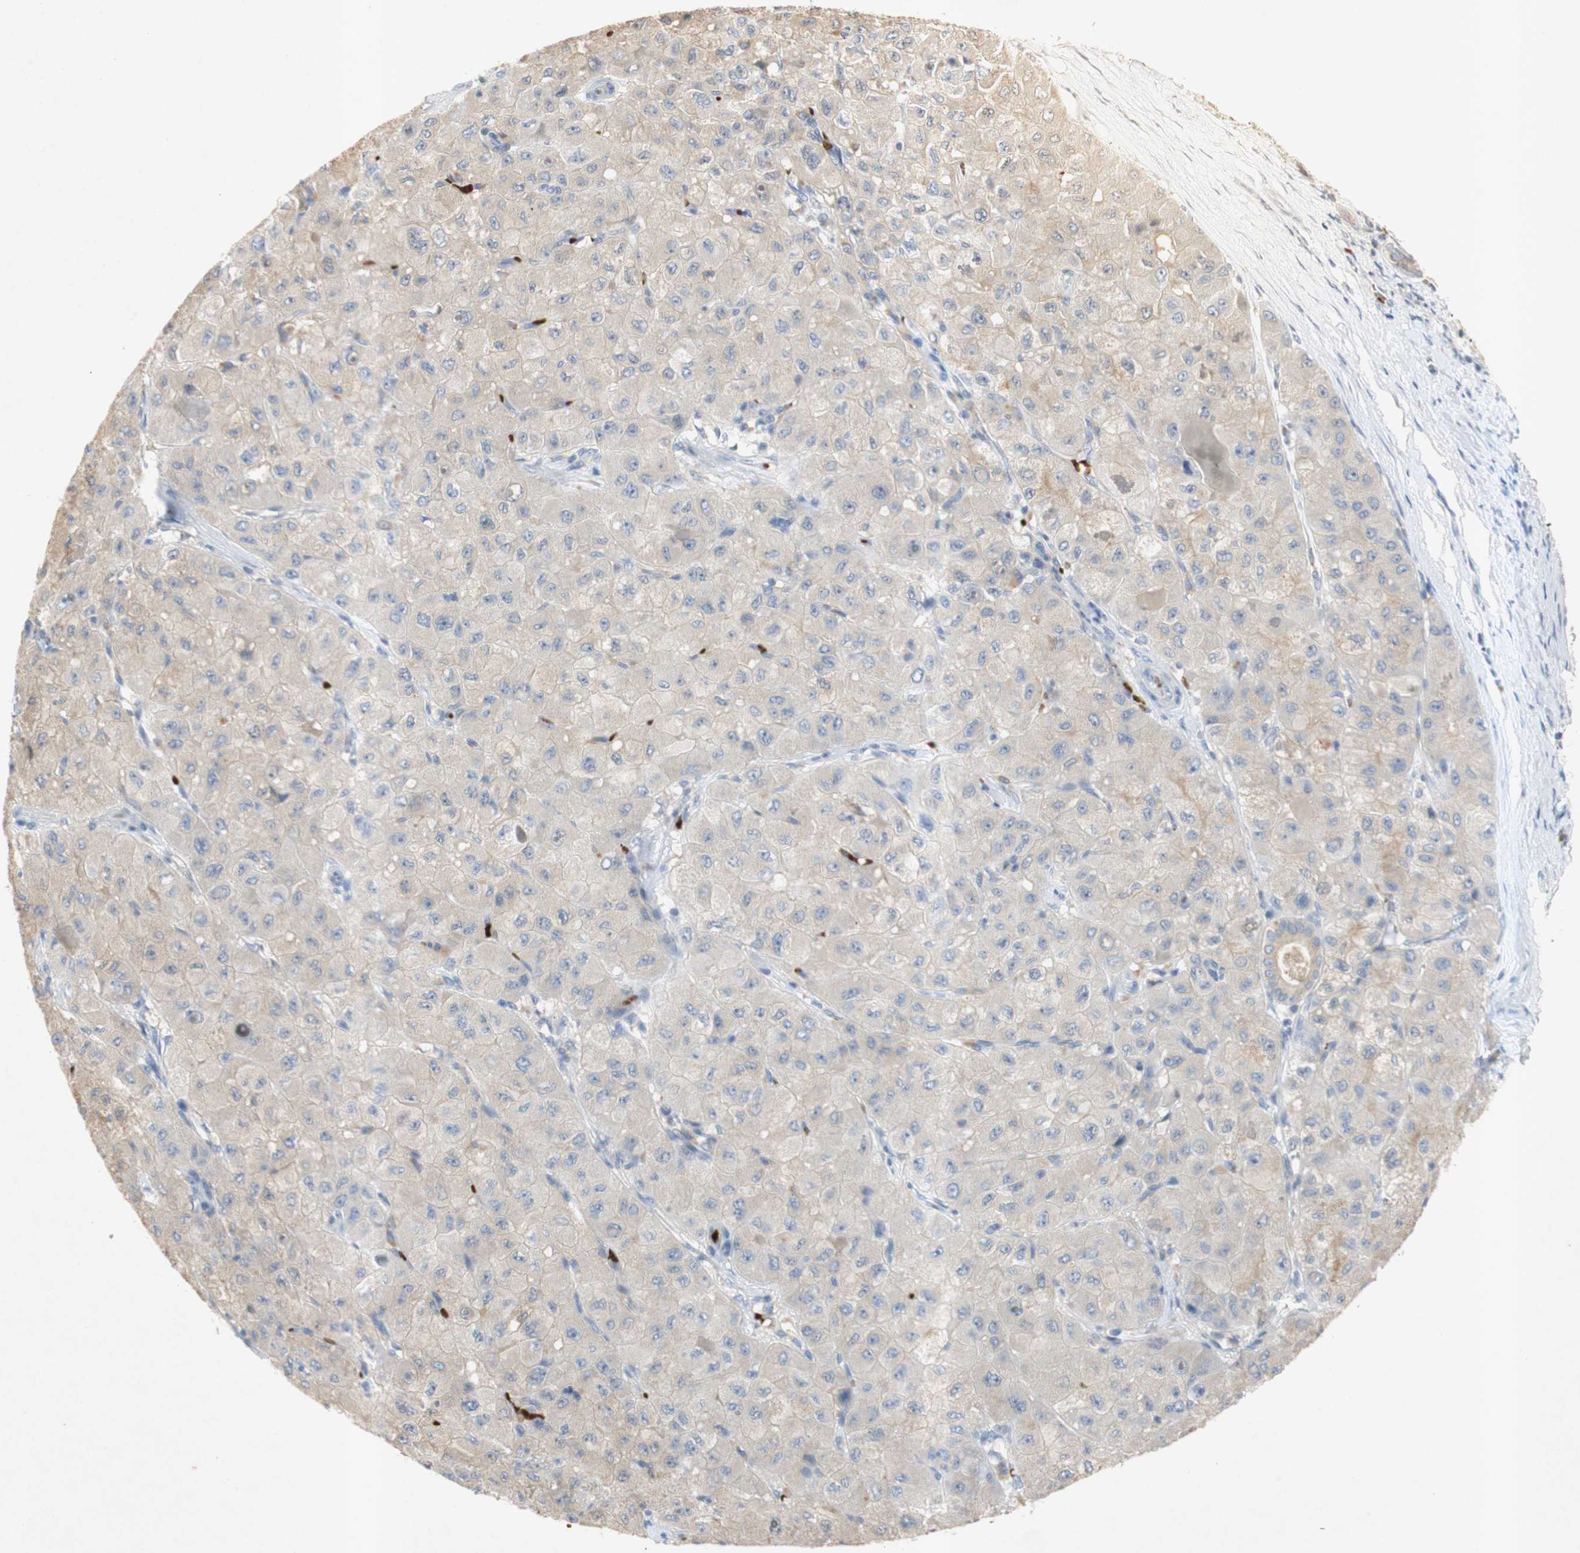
{"staining": {"intensity": "negative", "quantity": "none", "location": "none"}, "tissue": "liver cancer", "cell_type": "Tumor cells", "image_type": "cancer", "snomed": [{"axis": "morphology", "description": "Carcinoma, Hepatocellular, NOS"}, {"axis": "topography", "description": "Liver"}], "caption": "The immunohistochemistry (IHC) micrograph has no significant positivity in tumor cells of liver cancer (hepatocellular carcinoma) tissue.", "gene": "EPO", "patient": {"sex": "male", "age": 80}}